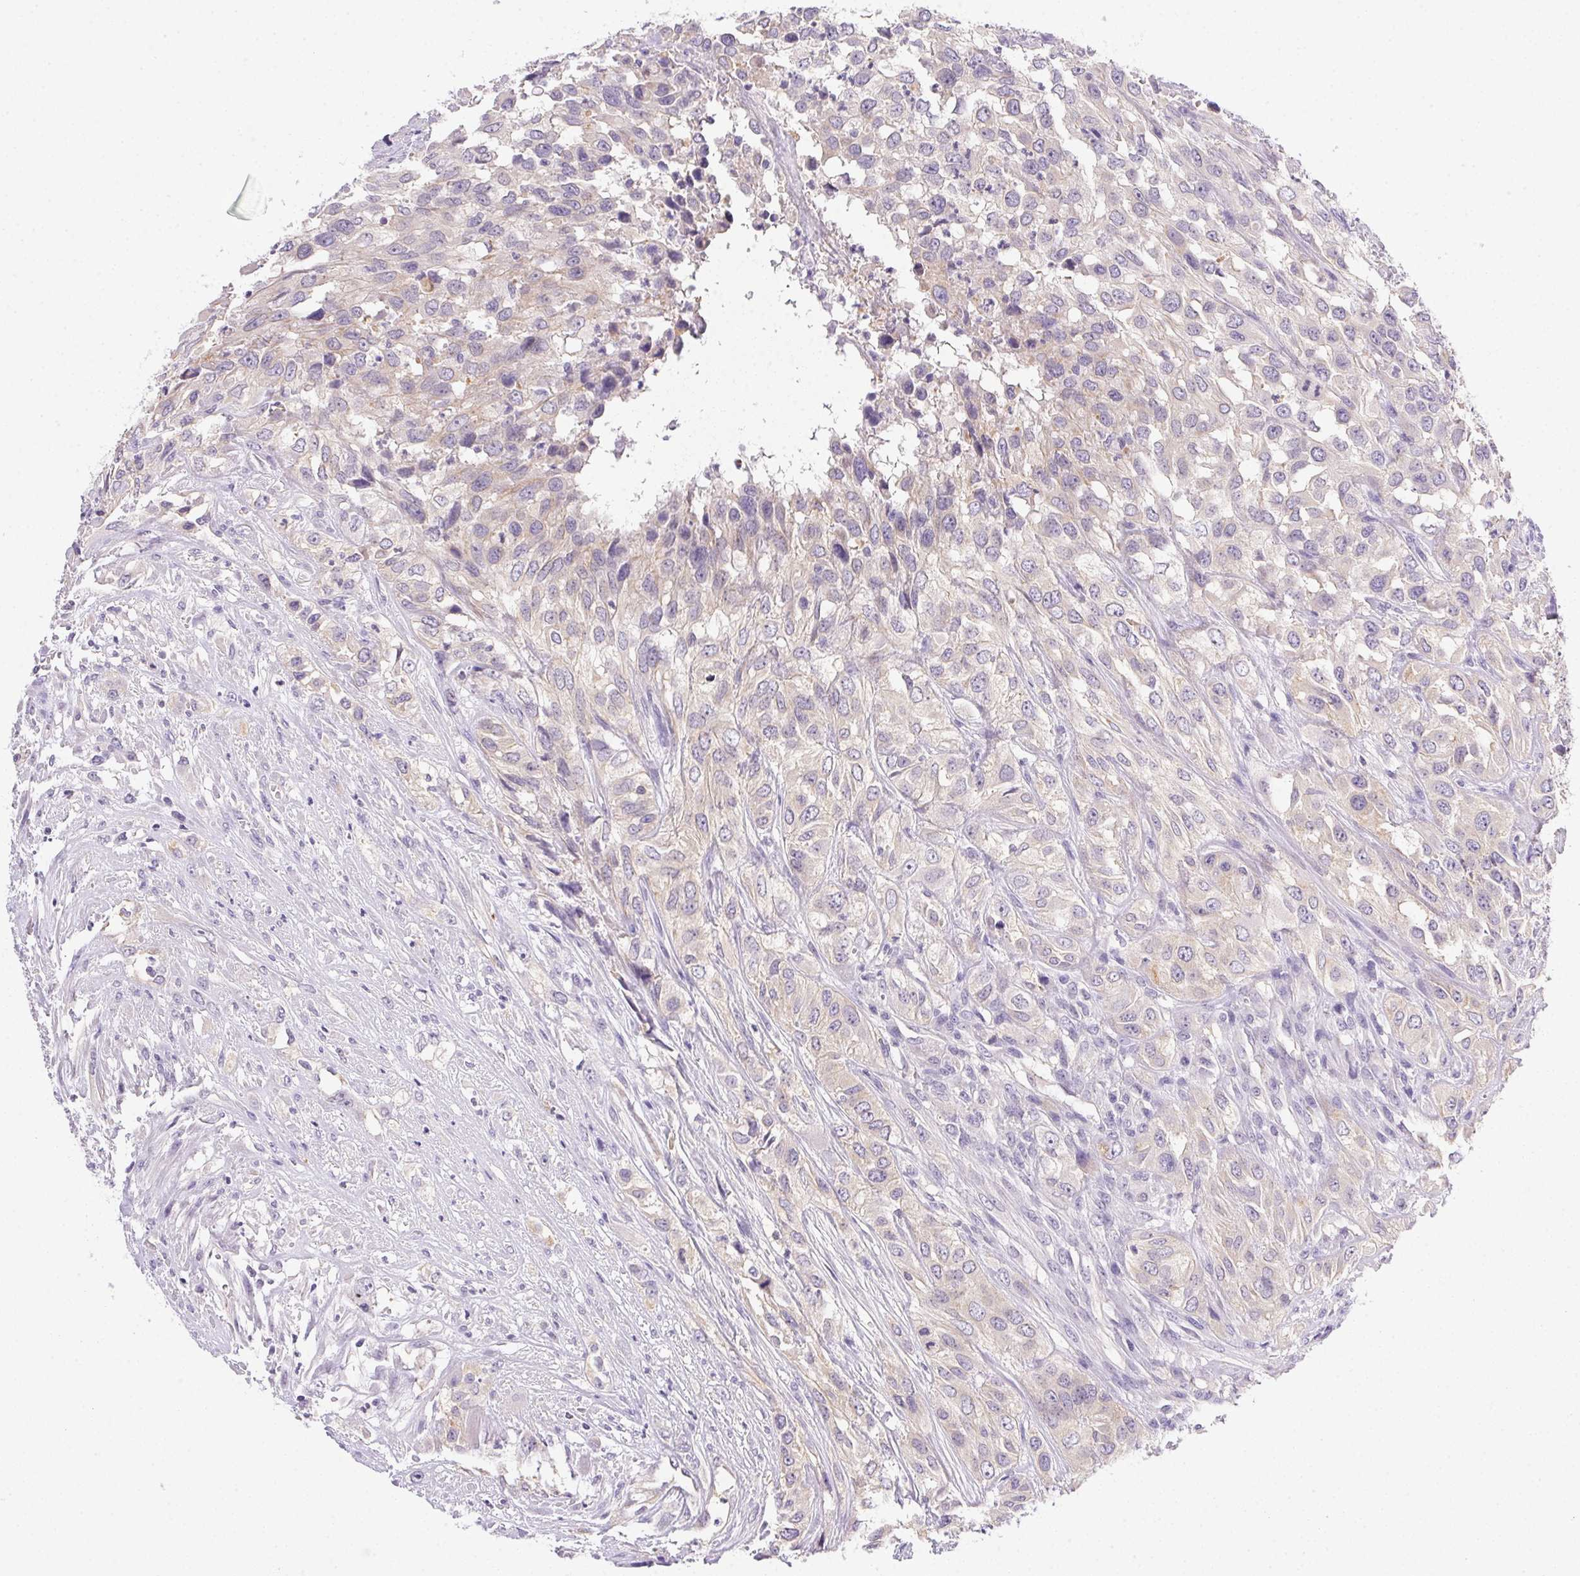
{"staining": {"intensity": "negative", "quantity": "none", "location": "none"}, "tissue": "urothelial cancer", "cell_type": "Tumor cells", "image_type": "cancer", "snomed": [{"axis": "morphology", "description": "Urothelial carcinoma, High grade"}, {"axis": "topography", "description": "Urinary bladder"}], "caption": "A high-resolution histopathology image shows immunohistochemistry staining of urothelial cancer, which reveals no significant positivity in tumor cells.", "gene": "SLC17A7", "patient": {"sex": "male", "age": 67}}